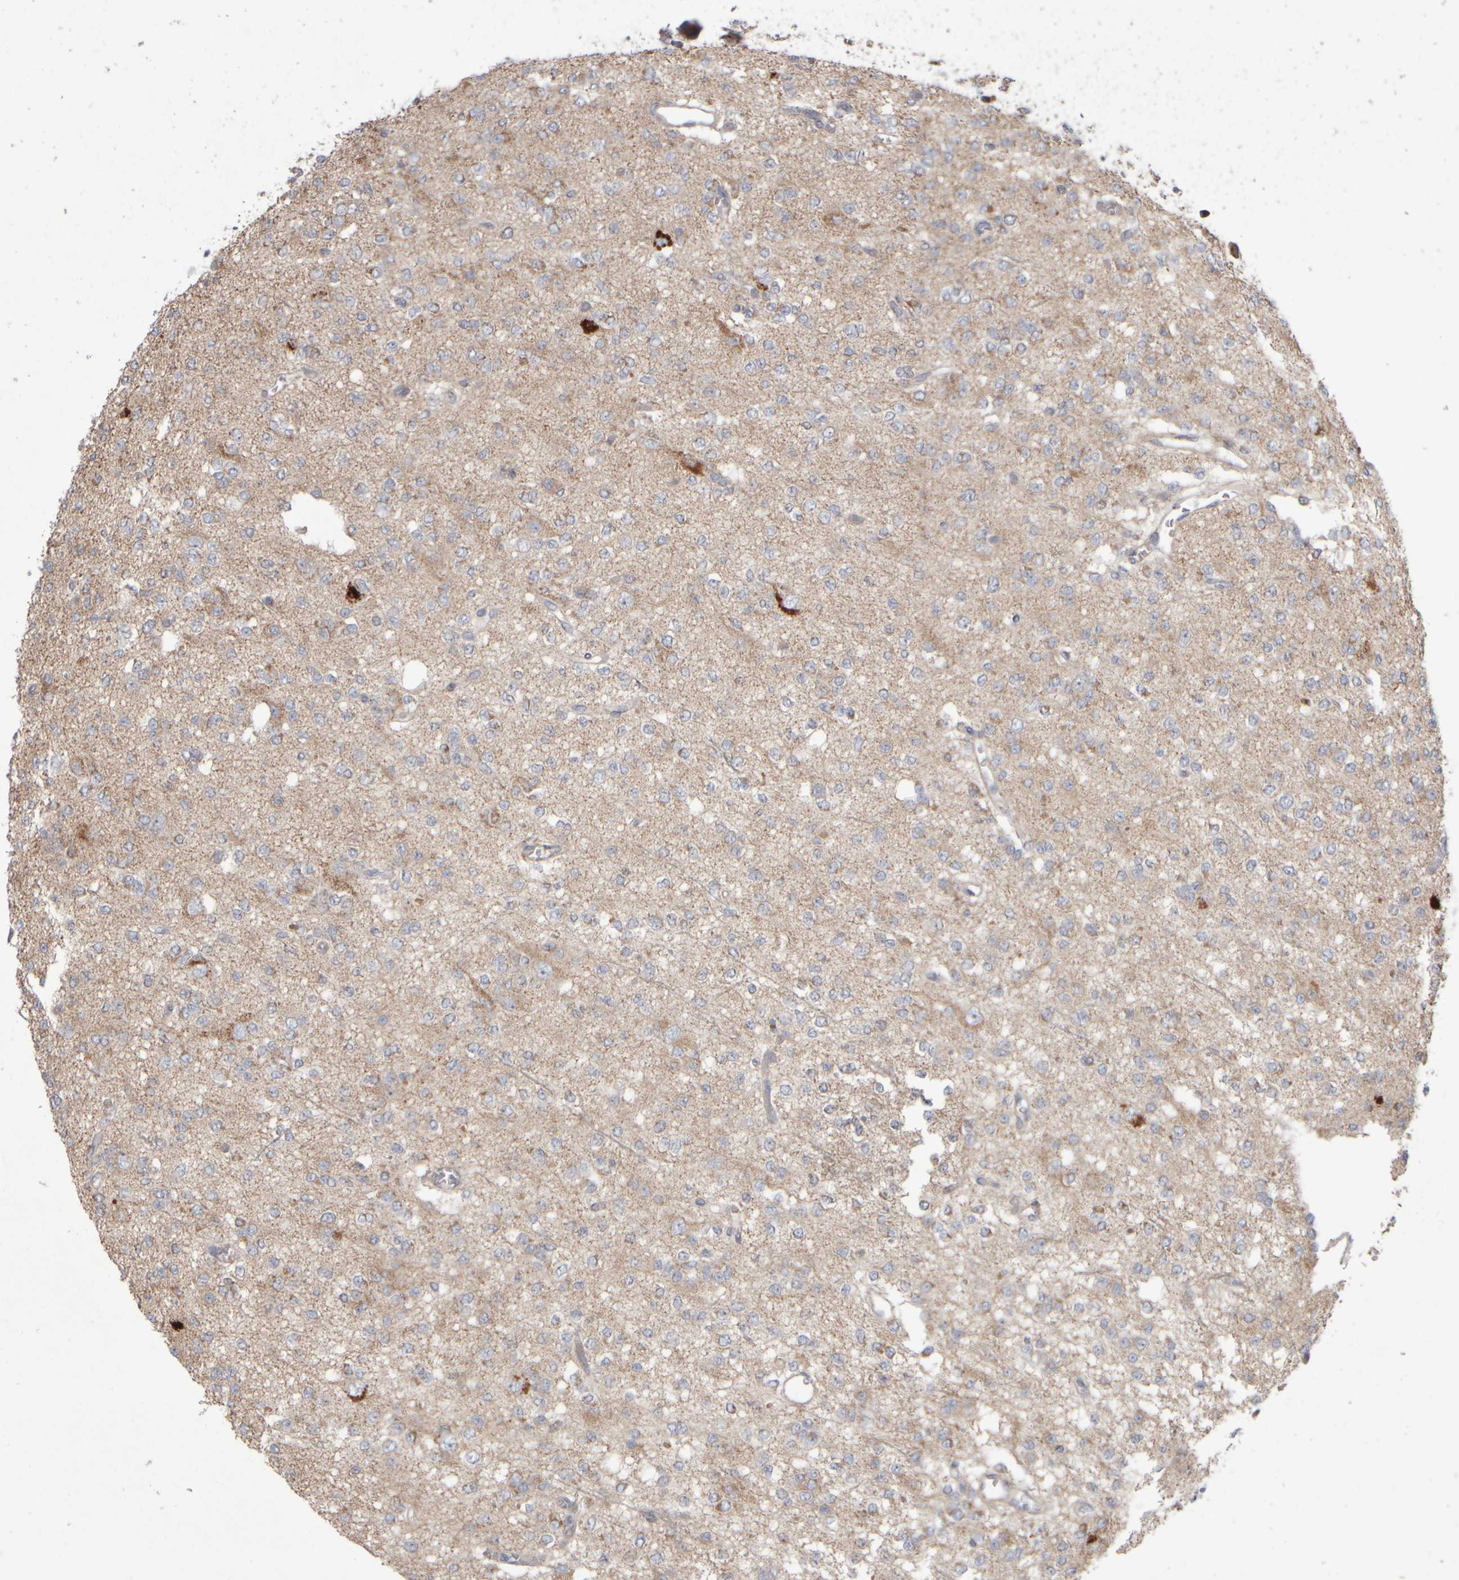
{"staining": {"intensity": "weak", "quantity": "<25%", "location": "cytoplasmic/membranous"}, "tissue": "glioma", "cell_type": "Tumor cells", "image_type": "cancer", "snomed": [{"axis": "morphology", "description": "Glioma, malignant, Low grade"}, {"axis": "topography", "description": "Brain"}], "caption": "This micrograph is of malignant low-grade glioma stained with immunohistochemistry (IHC) to label a protein in brown with the nuclei are counter-stained blue. There is no staining in tumor cells. (DAB IHC visualized using brightfield microscopy, high magnification).", "gene": "SCO1", "patient": {"sex": "male", "age": 38}}